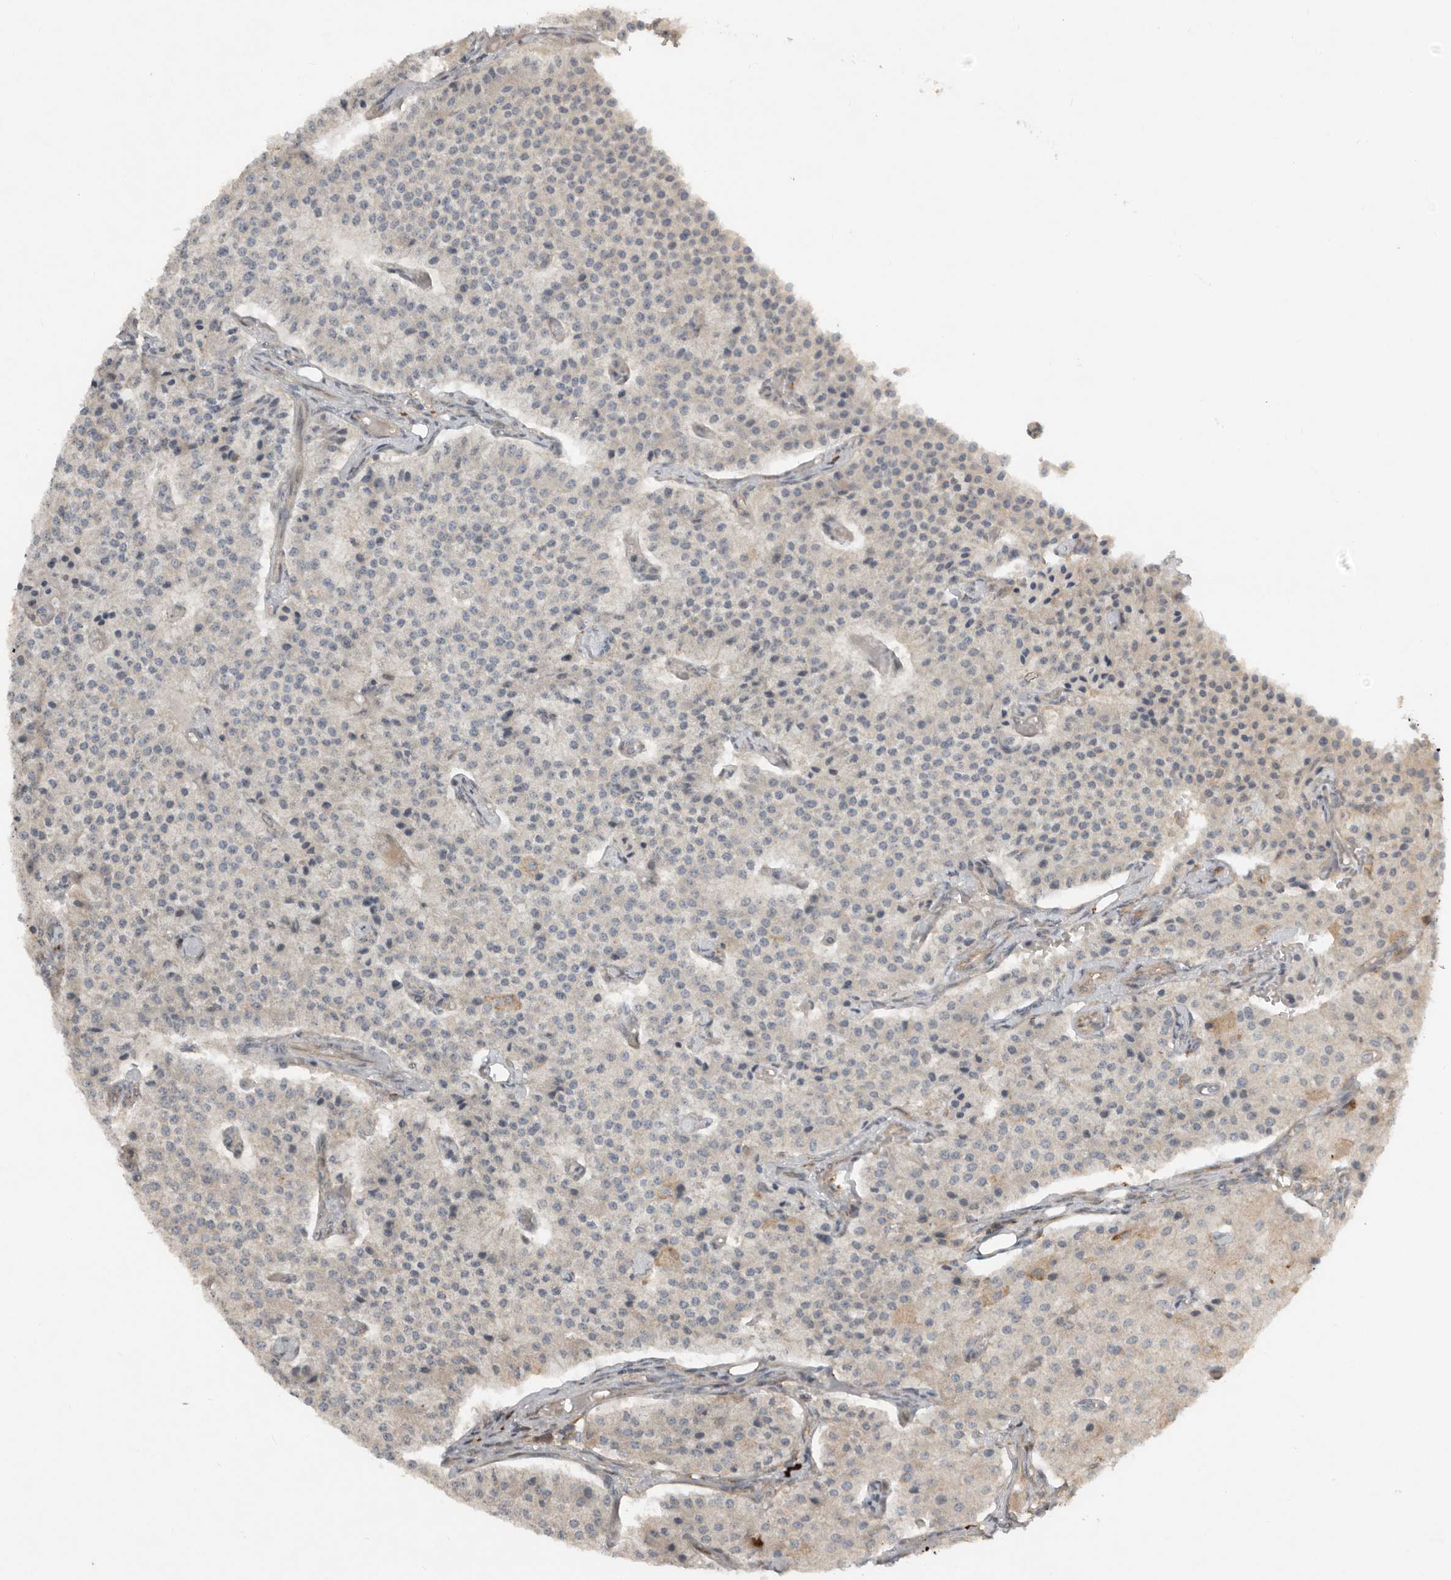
{"staining": {"intensity": "negative", "quantity": "none", "location": "none"}, "tissue": "carcinoid", "cell_type": "Tumor cells", "image_type": "cancer", "snomed": [{"axis": "morphology", "description": "Carcinoid, malignant, NOS"}, {"axis": "topography", "description": "Colon"}], "caption": "IHC of malignant carcinoid demonstrates no positivity in tumor cells.", "gene": "TEAD3", "patient": {"sex": "female", "age": 52}}